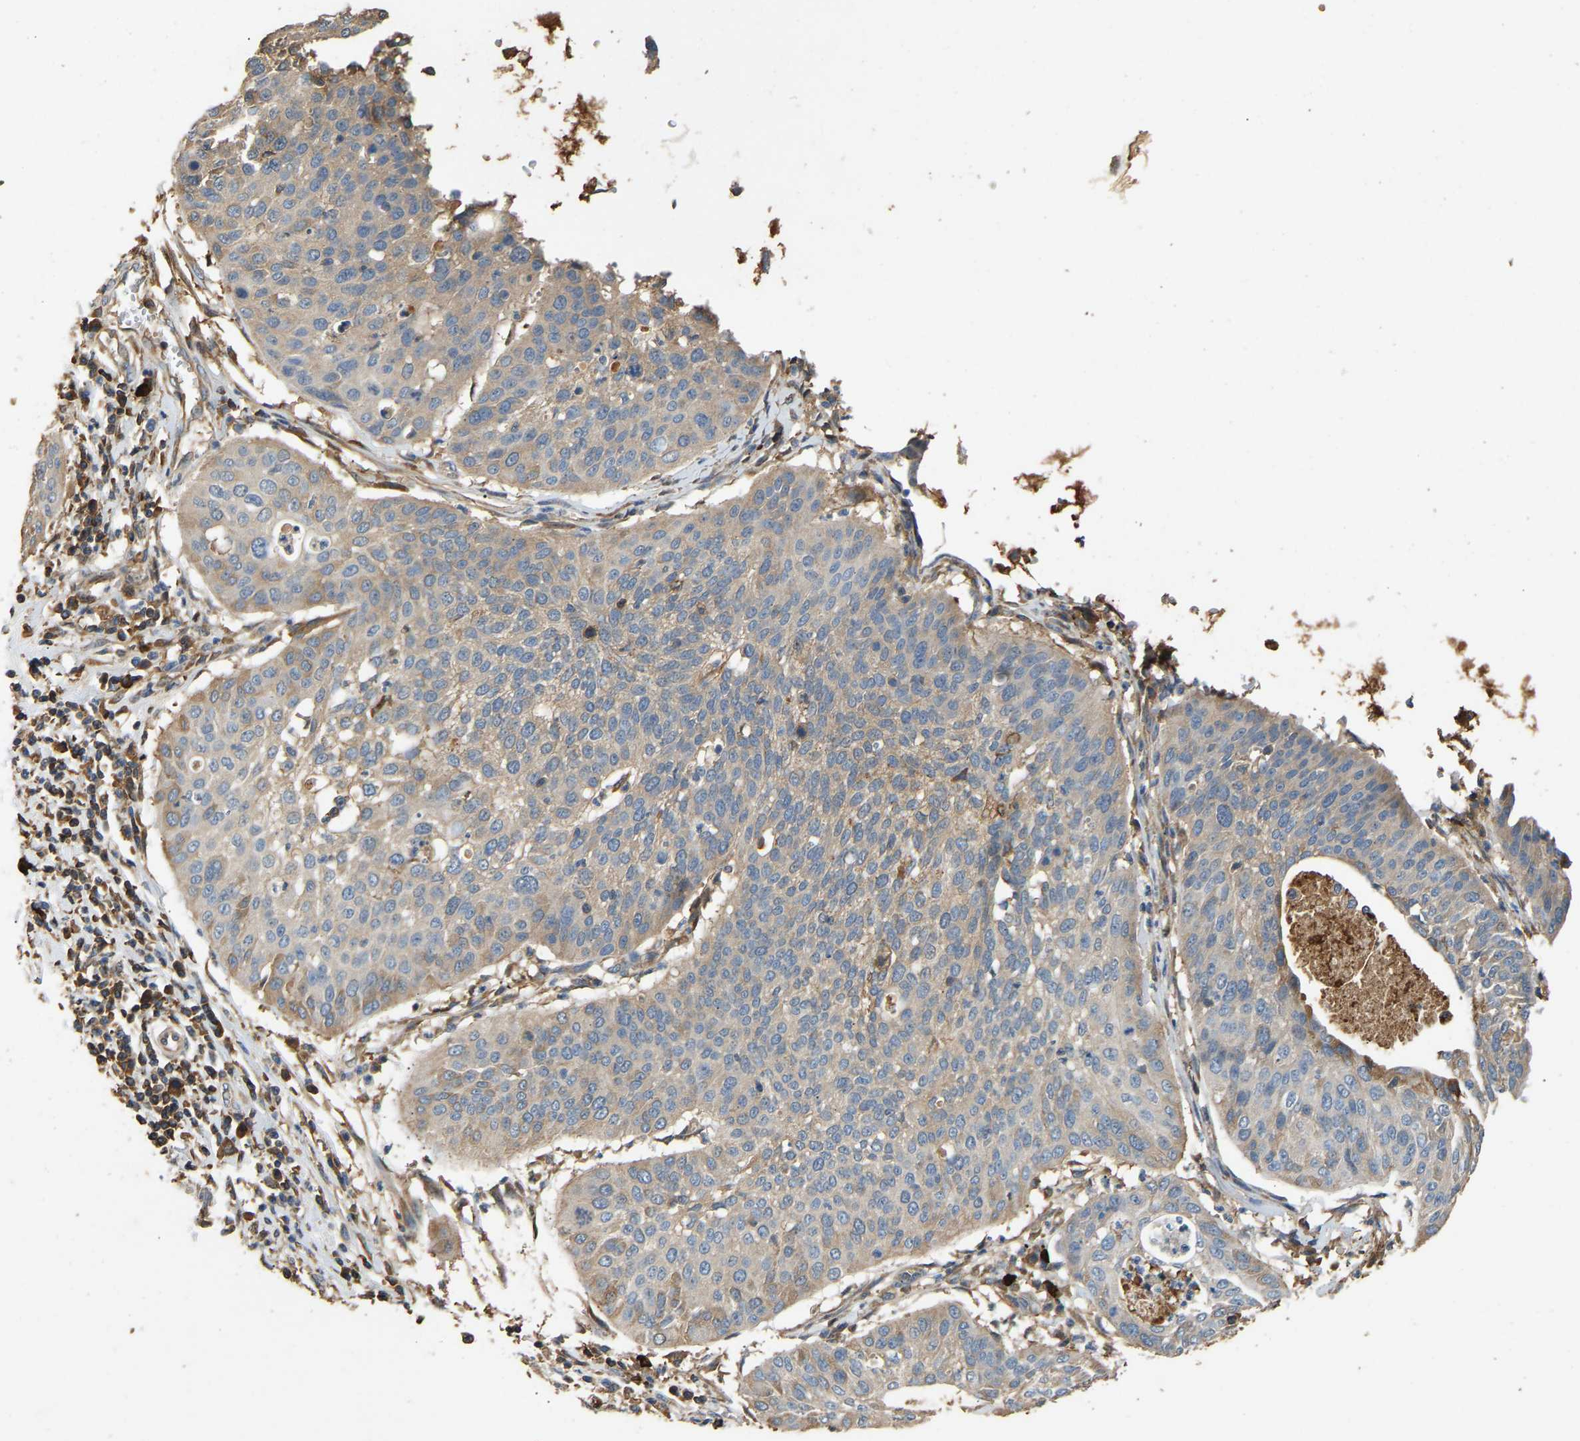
{"staining": {"intensity": "weak", "quantity": ">75%", "location": "cytoplasmic/membranous"}, "tissue": "cervical cancer", "cell_type": "Tumor cells", "image_type": "cancer", "snomed": [{"axis": "morphology", "description": "Normal tissue, NOS"}, {"axis": "morphology", "description": "Squamous cell carcinoma, NOS"}, {"axis": "topography", "description": "Cervix"}], "caption": "Cervical cancer was stained to show a protein in brown. There is low levels of weak cytoplasmic/membranous staining in about >75% of tumor cells. The protein is stained brown, and the nuclei are stained in blue (DAB IHC with brightfield microscopy, high magnification).", "gene": "TMEM268", "patient": {"sex": "female", "age": 39}}